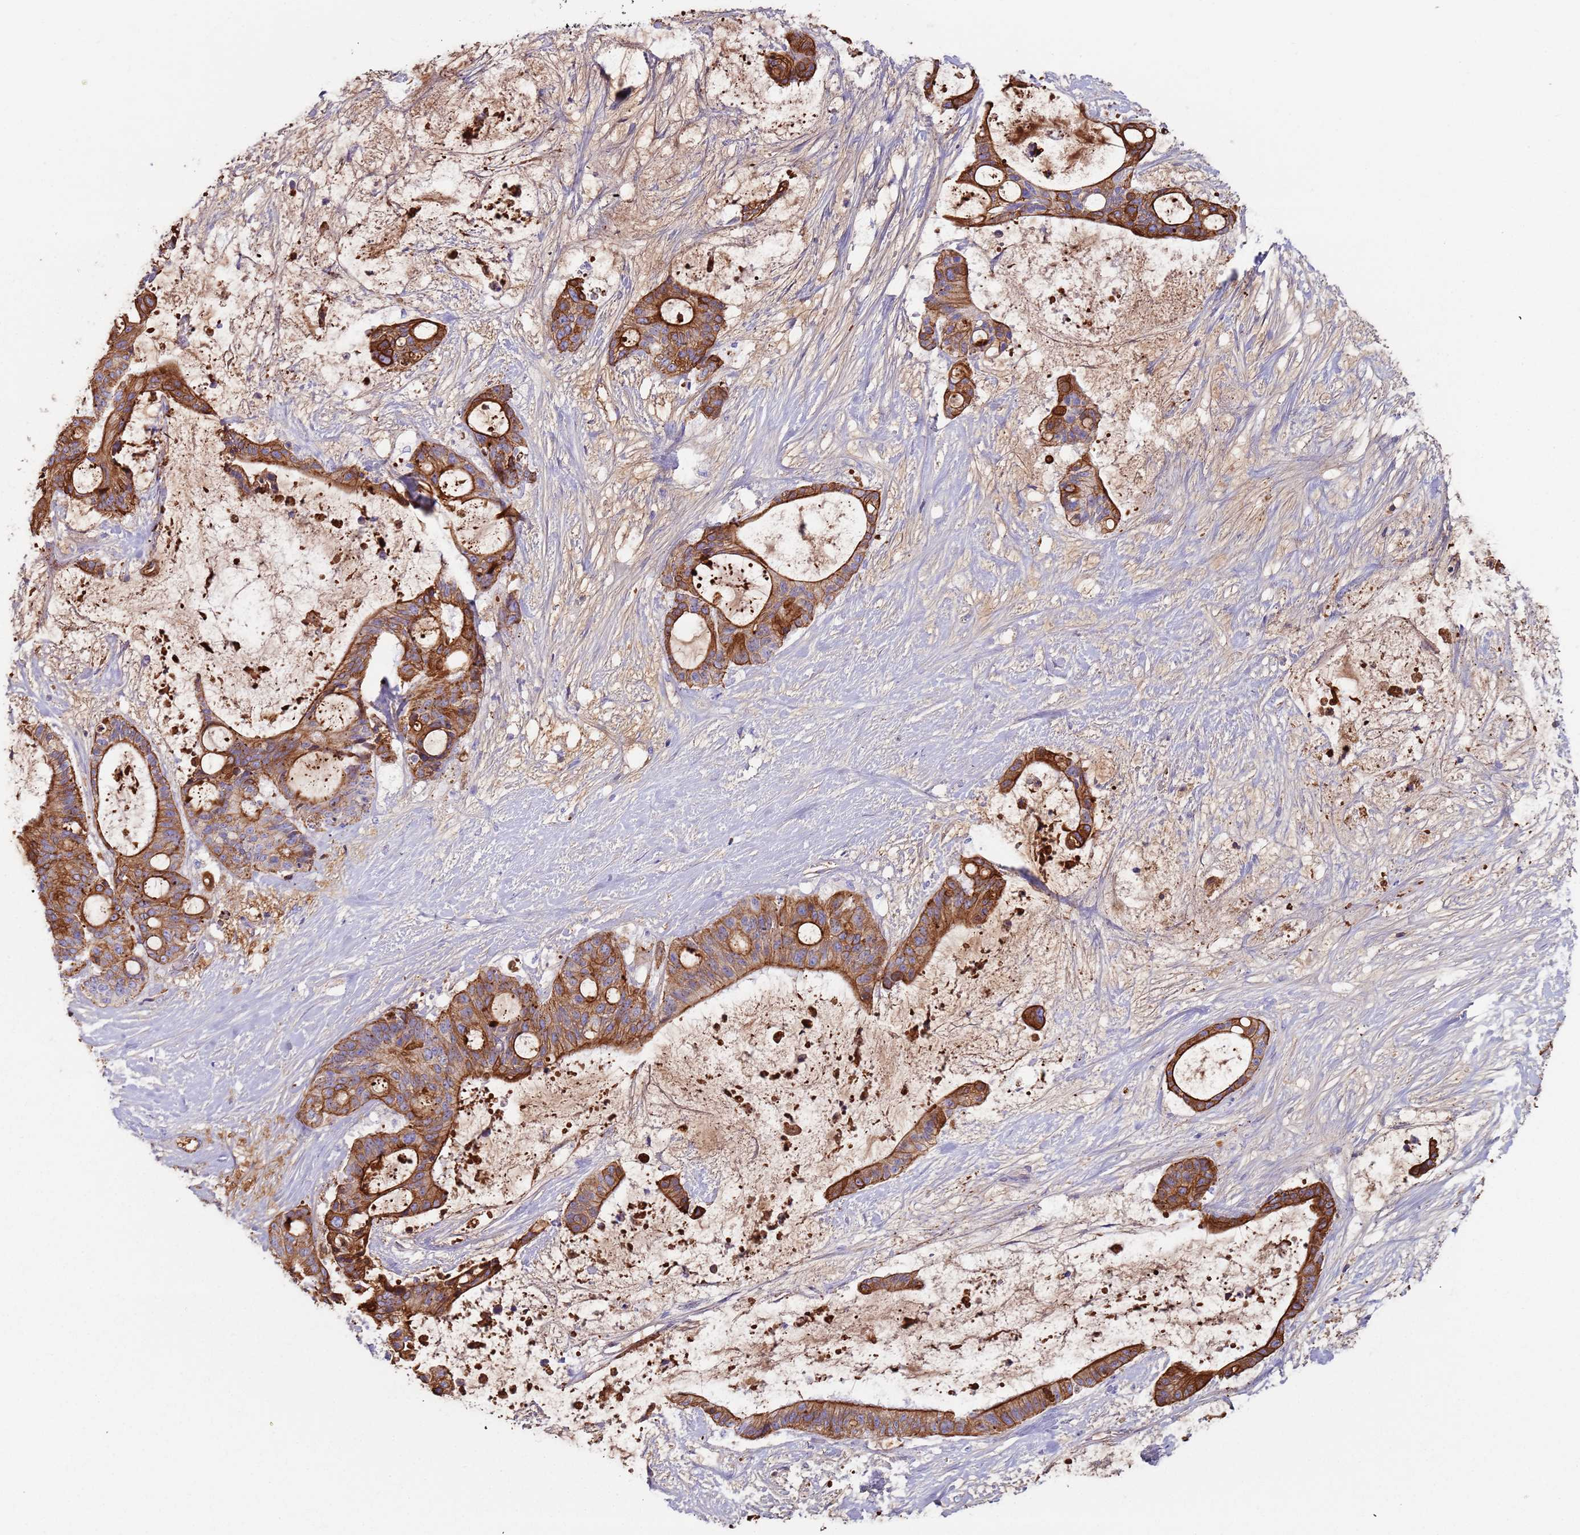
{"staining": {"intensity": "strong", "quantity": ">75%", "location": "cytoplasmic/membranous"}, "tissue": "liver cancer", "cell_type": "Tumor cells", "image_type": "cancer", "snomed": [{"axis": "morphology", "description": "Normal tissue, NOS"}, {"axis": "morphology", "description": "Cholangiocarcinoma"}, {"axis": "topography", "description": "Liver"}, {"axis": "topography", "description": "Peripheral nerve tissue"}], "caption": "Immunohistochemistry (IHC) of human liver cancer (cholangiocarcinoma) demonstrates high levels of strong cytoplasmic/membranous positivity in approximately >75% of tumor cells.", "gene": "CYSLTR2", "patient": {"sex": "female", "age": 73}}